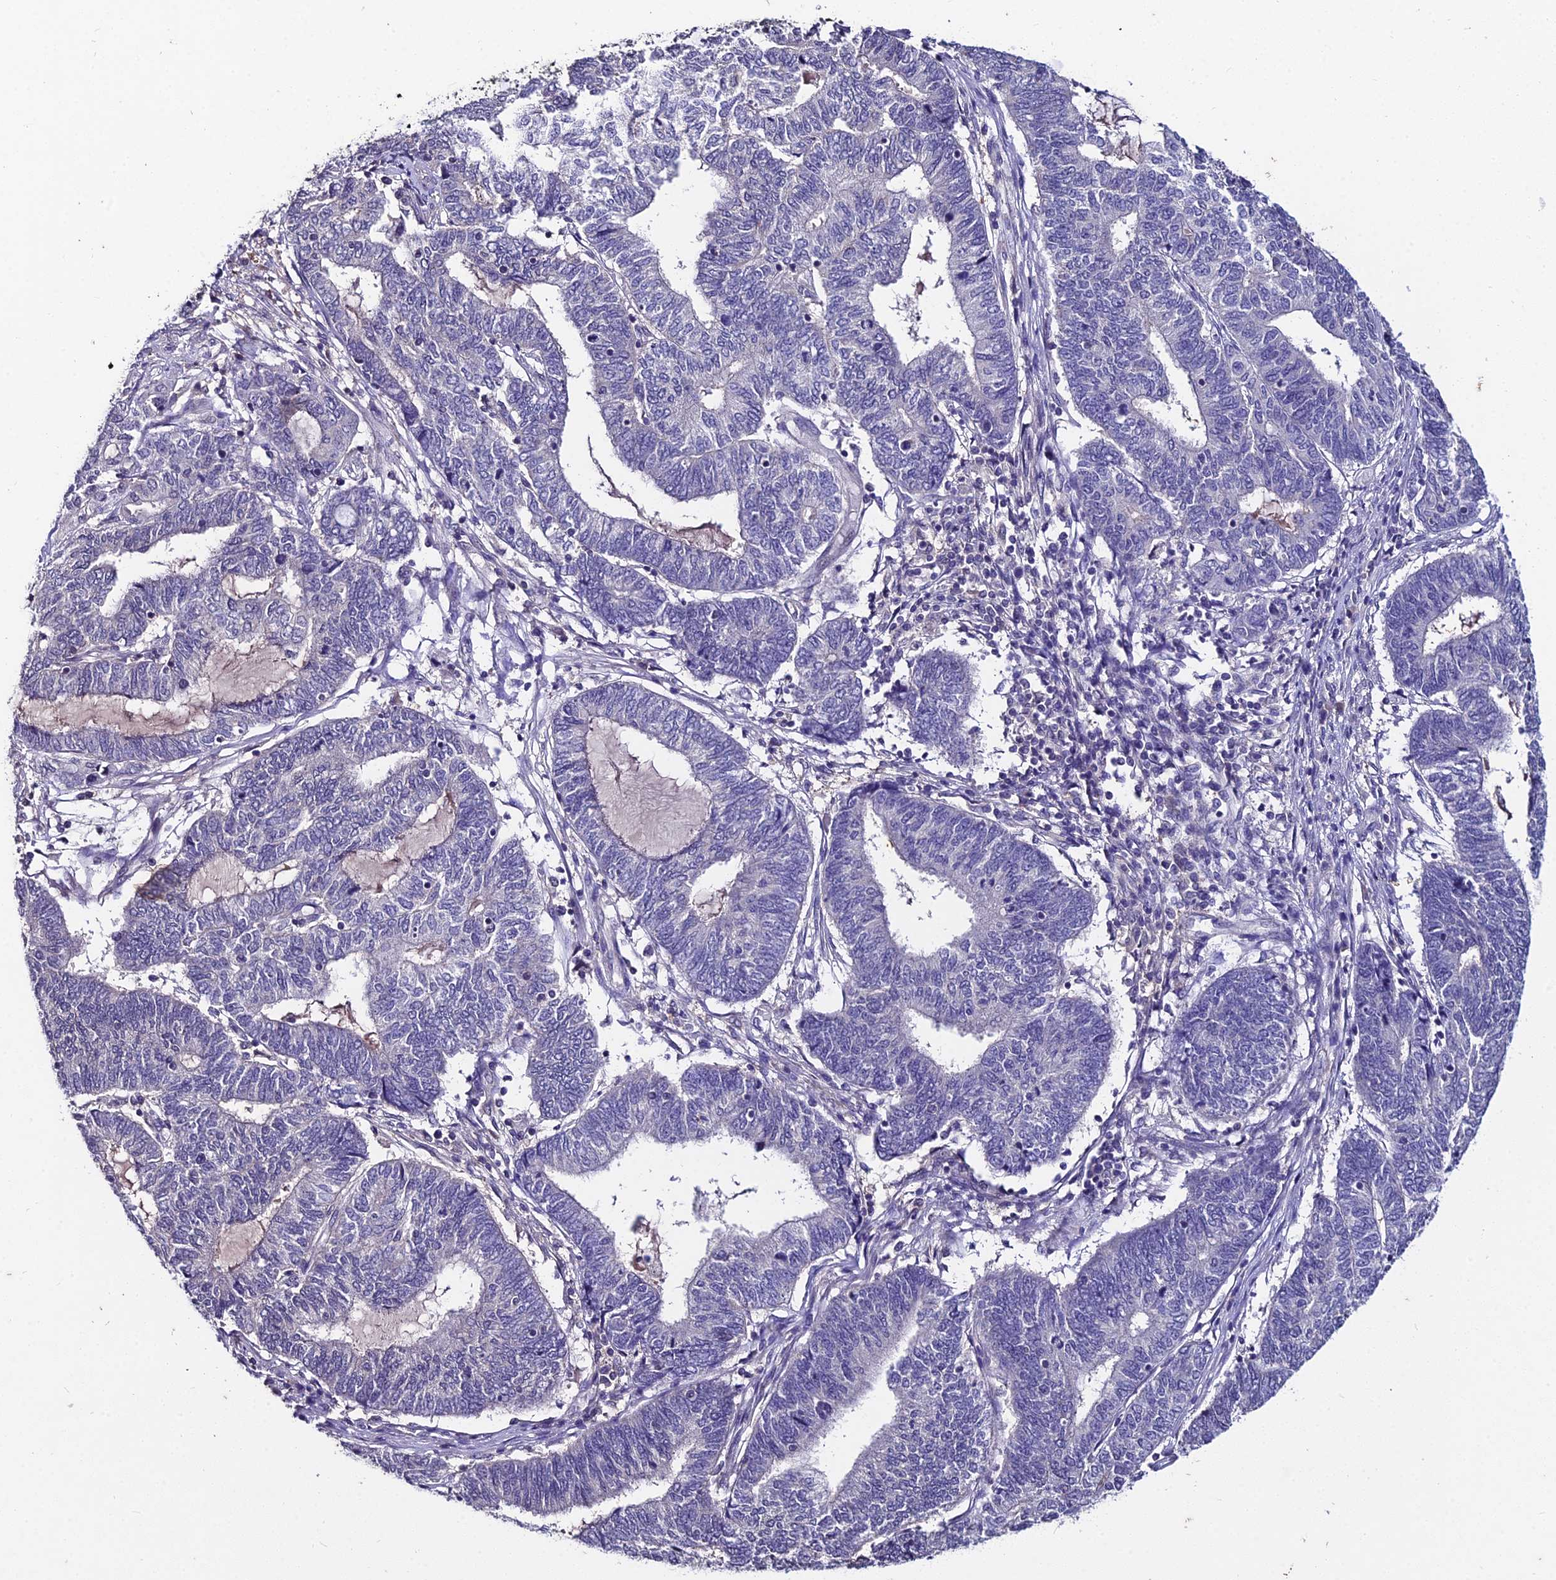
{"staining": {"intensity": "negative", "quantity": "none", "location": "none"}, "tissue": "endometrial cancer", "cell_type": "Tumor cells", "image_type": "cancer", "snomed": [{"axis": "morphology", "description": "Adenocarcinoma, NOS"}, {"axis": "topography", "description": "Uterus"}, {"axis": "topography", "description": "Endometrium"}], "caption": "Immunohistochemistry of human endometrial adenocarcinoma shows no staining in tumor cells. (Immunohistochemistry, brightfield microscopy, high magnification).", "gene": "LGALS7", "patient": {"sex": "female", "age": 70}}